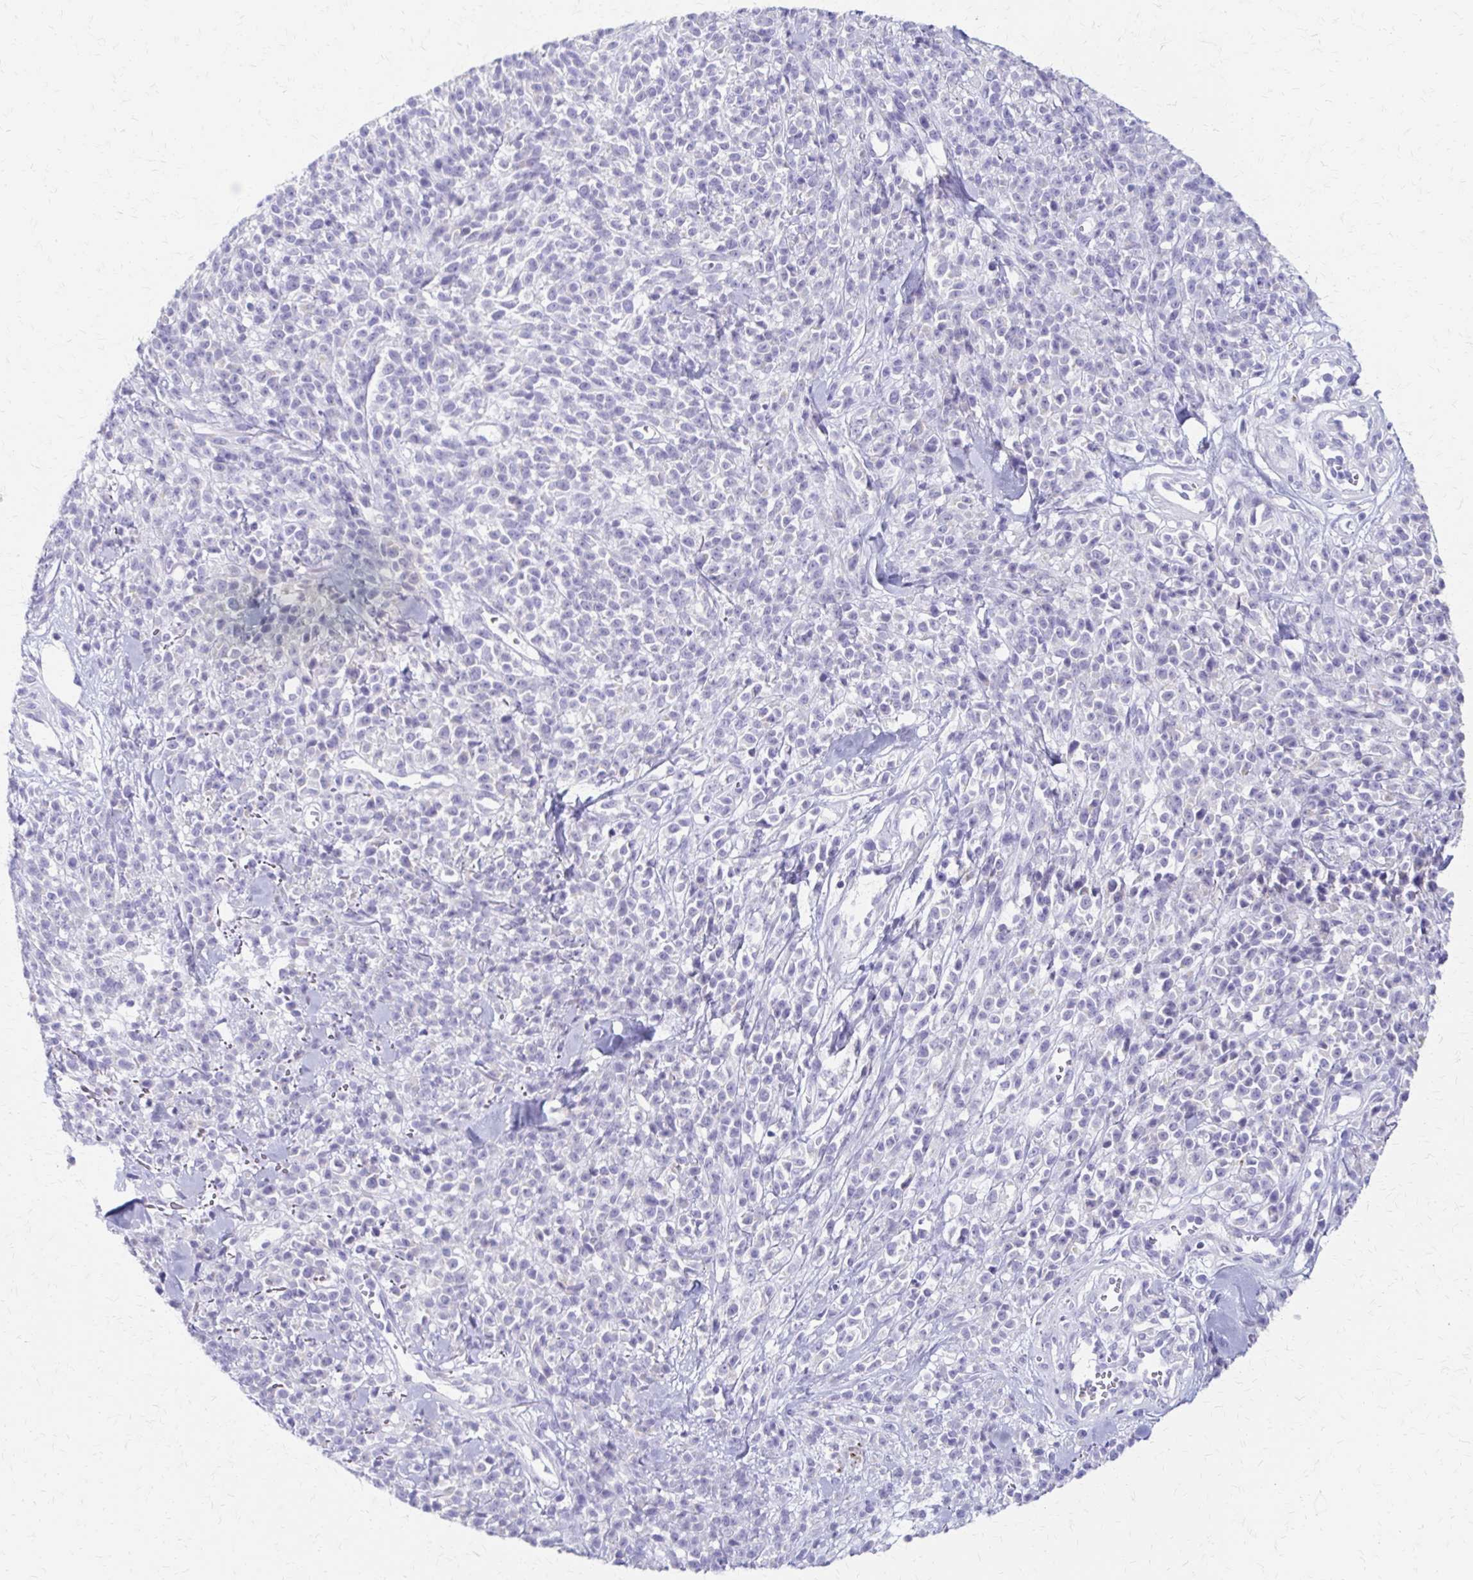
{"staining": {"intensity": "negative", "quantity": "none", "location": "none"}, "tissue": "melanoma", "cell_type": "Tumor cells", "image_type": "cancer", "snomed": [{"axis": "morphology", "description": "Malignant melanoma, NOS"}, {"axis": "topography", "description": "Skin"}, {"axis": "topography", "description": "Skin of trunk"}], "caption": "IHC of melanoma shows no staining in tumor cells.", "gene": "ZSCAN5B", "patient": {"sex": "male", "age": 74}}